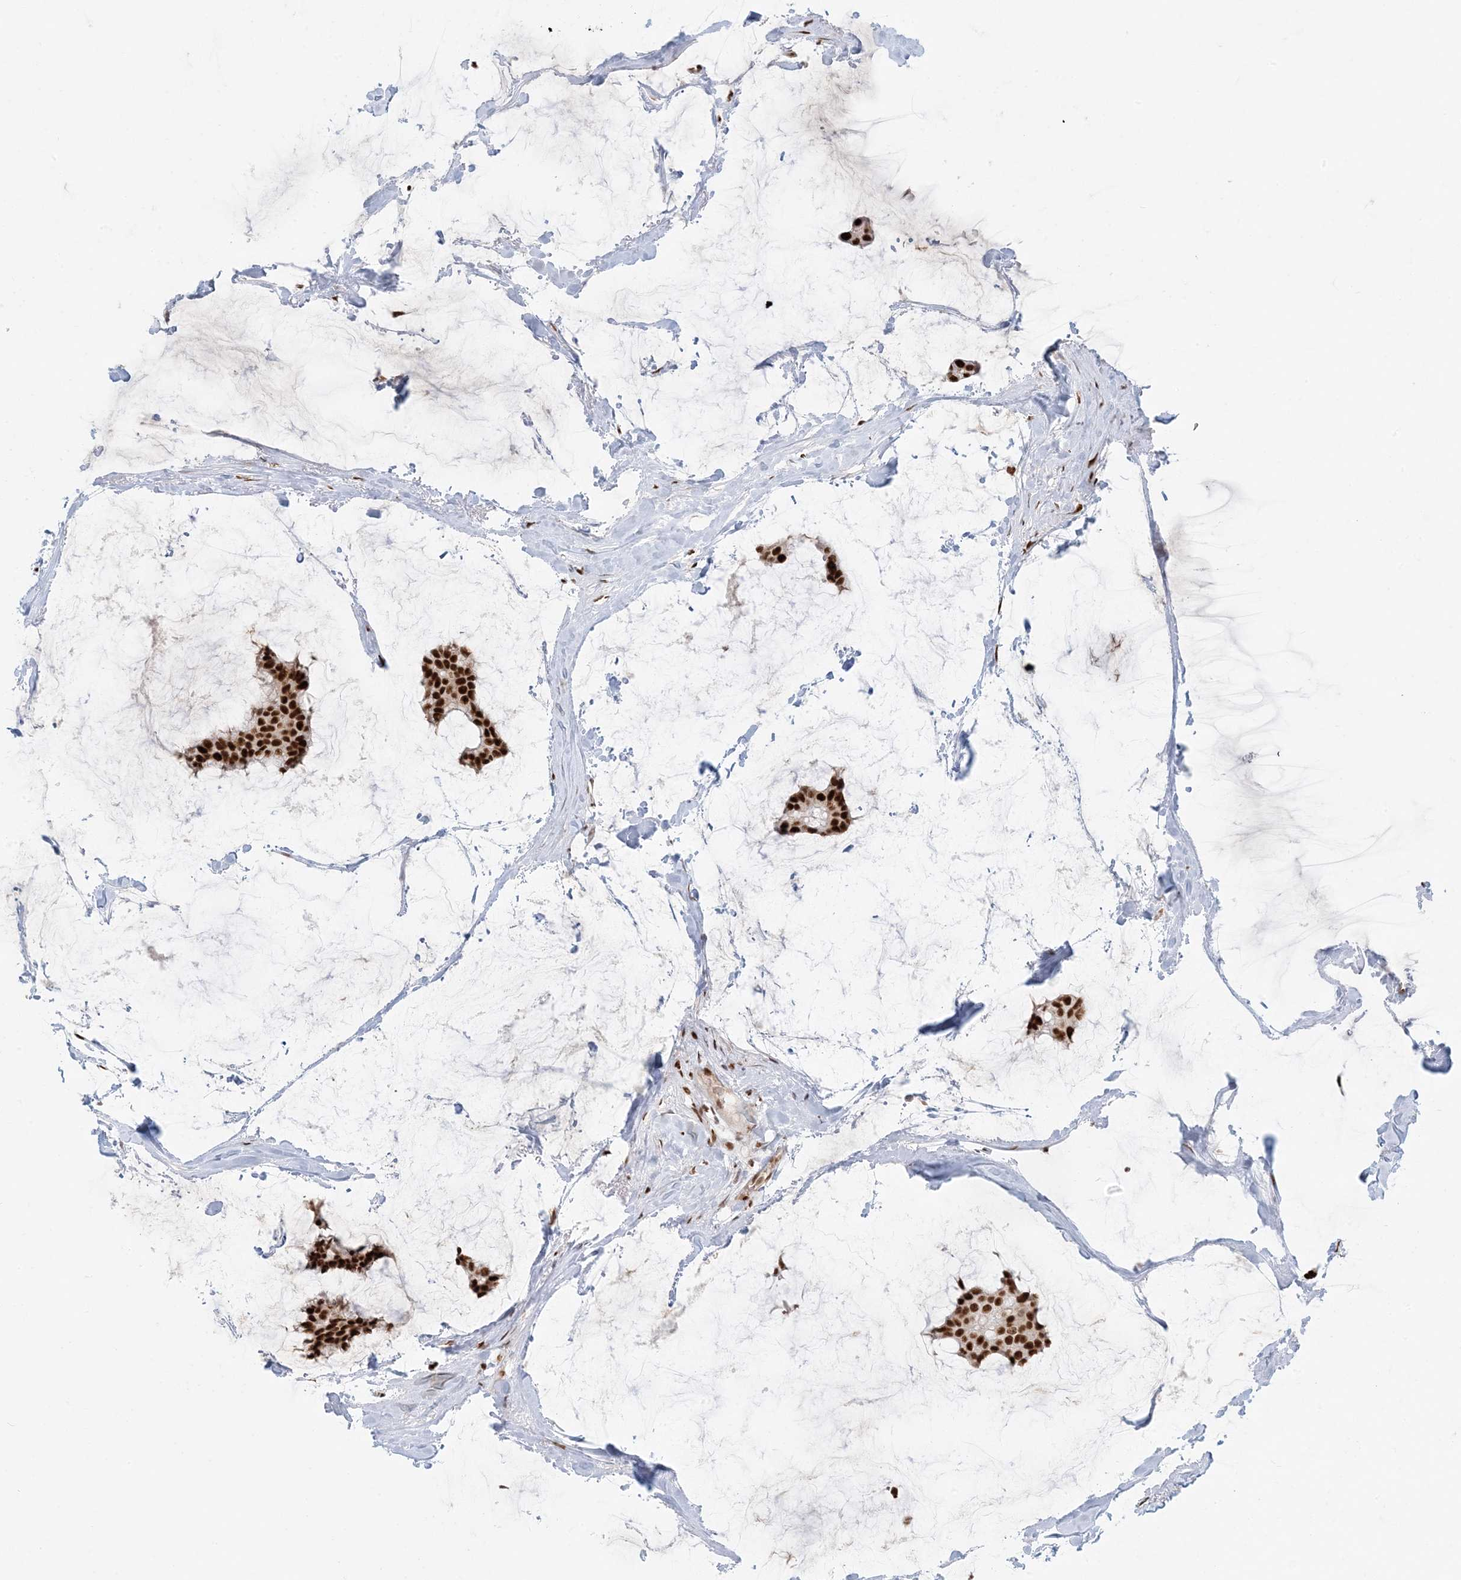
{"staining": {"intensity": "strong", "quantity": ">75%", "location": "nuclear"}, "tissue": "breast cancer", "cell_type": "Tumor cells", "image_type": "cancer", "snomed": [{"axis": "morphology", "description": "Duct carcinoma"}, {"axis": "topography", "description": "Breast"}], "caption": "This is a photomicrograph of immunohistochemistry staining of breast intraductal carcinoma, which shows strong staining in the nuclear of tumor cells.", "gene": "CKS2", "patient": {"sex": "female", "age": 93}}